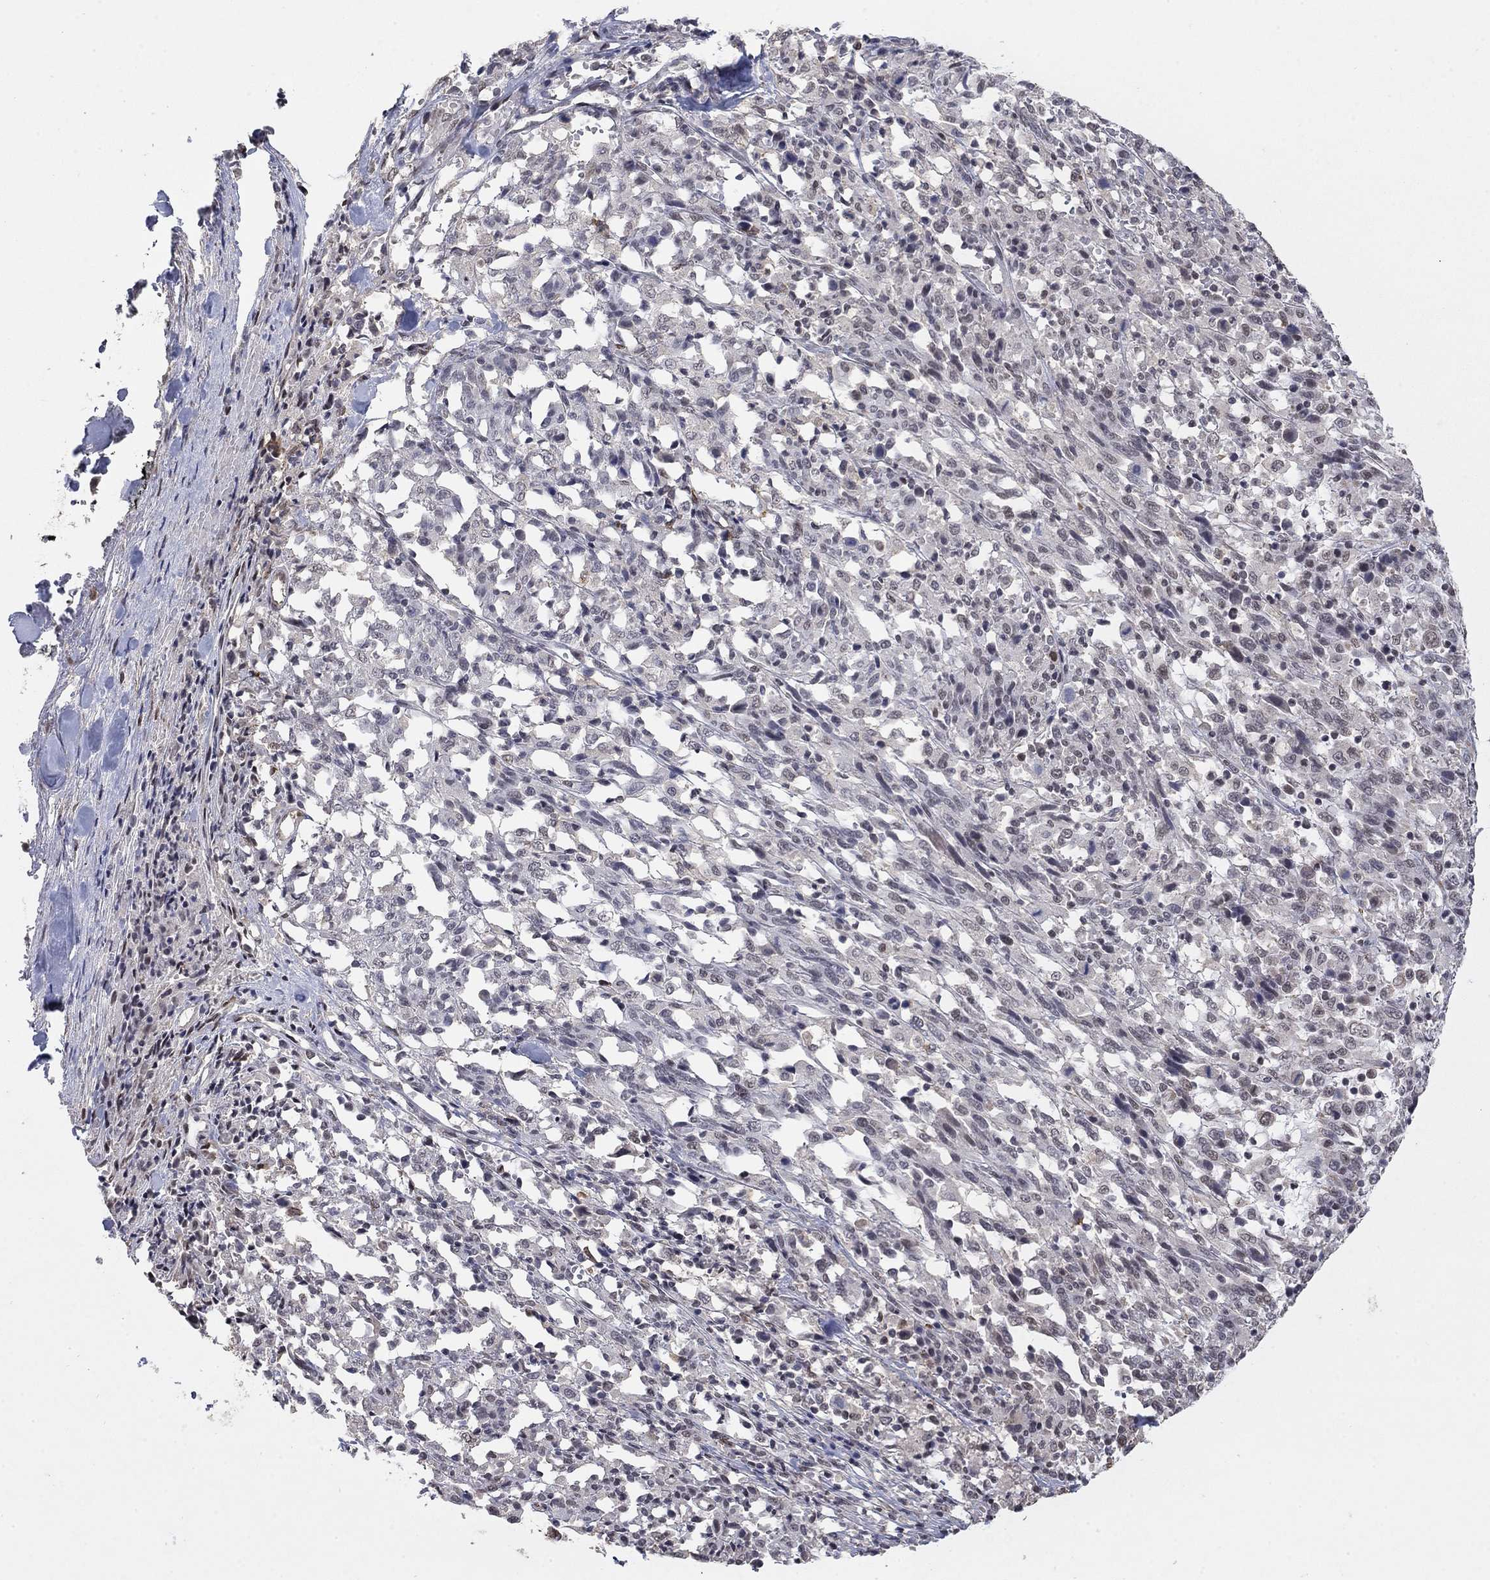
{"staining": {"intensity": "negative", "quantity": "none", "location": "none"}, "tissue": "melanoma", "cell_type": "Tumor cells", "image_type": "cancer", "snomed": [{"axis": "morphology", "description": "Malignant melanoma, NOS"}, {"axis": "topography", "description": "Skin"}], "caption": "This is an IHC image of human malignant melanoma. There is no staining in tumor cells.", "gene": "GRIA3", "patient": {"sex": "female", "age": 91}}